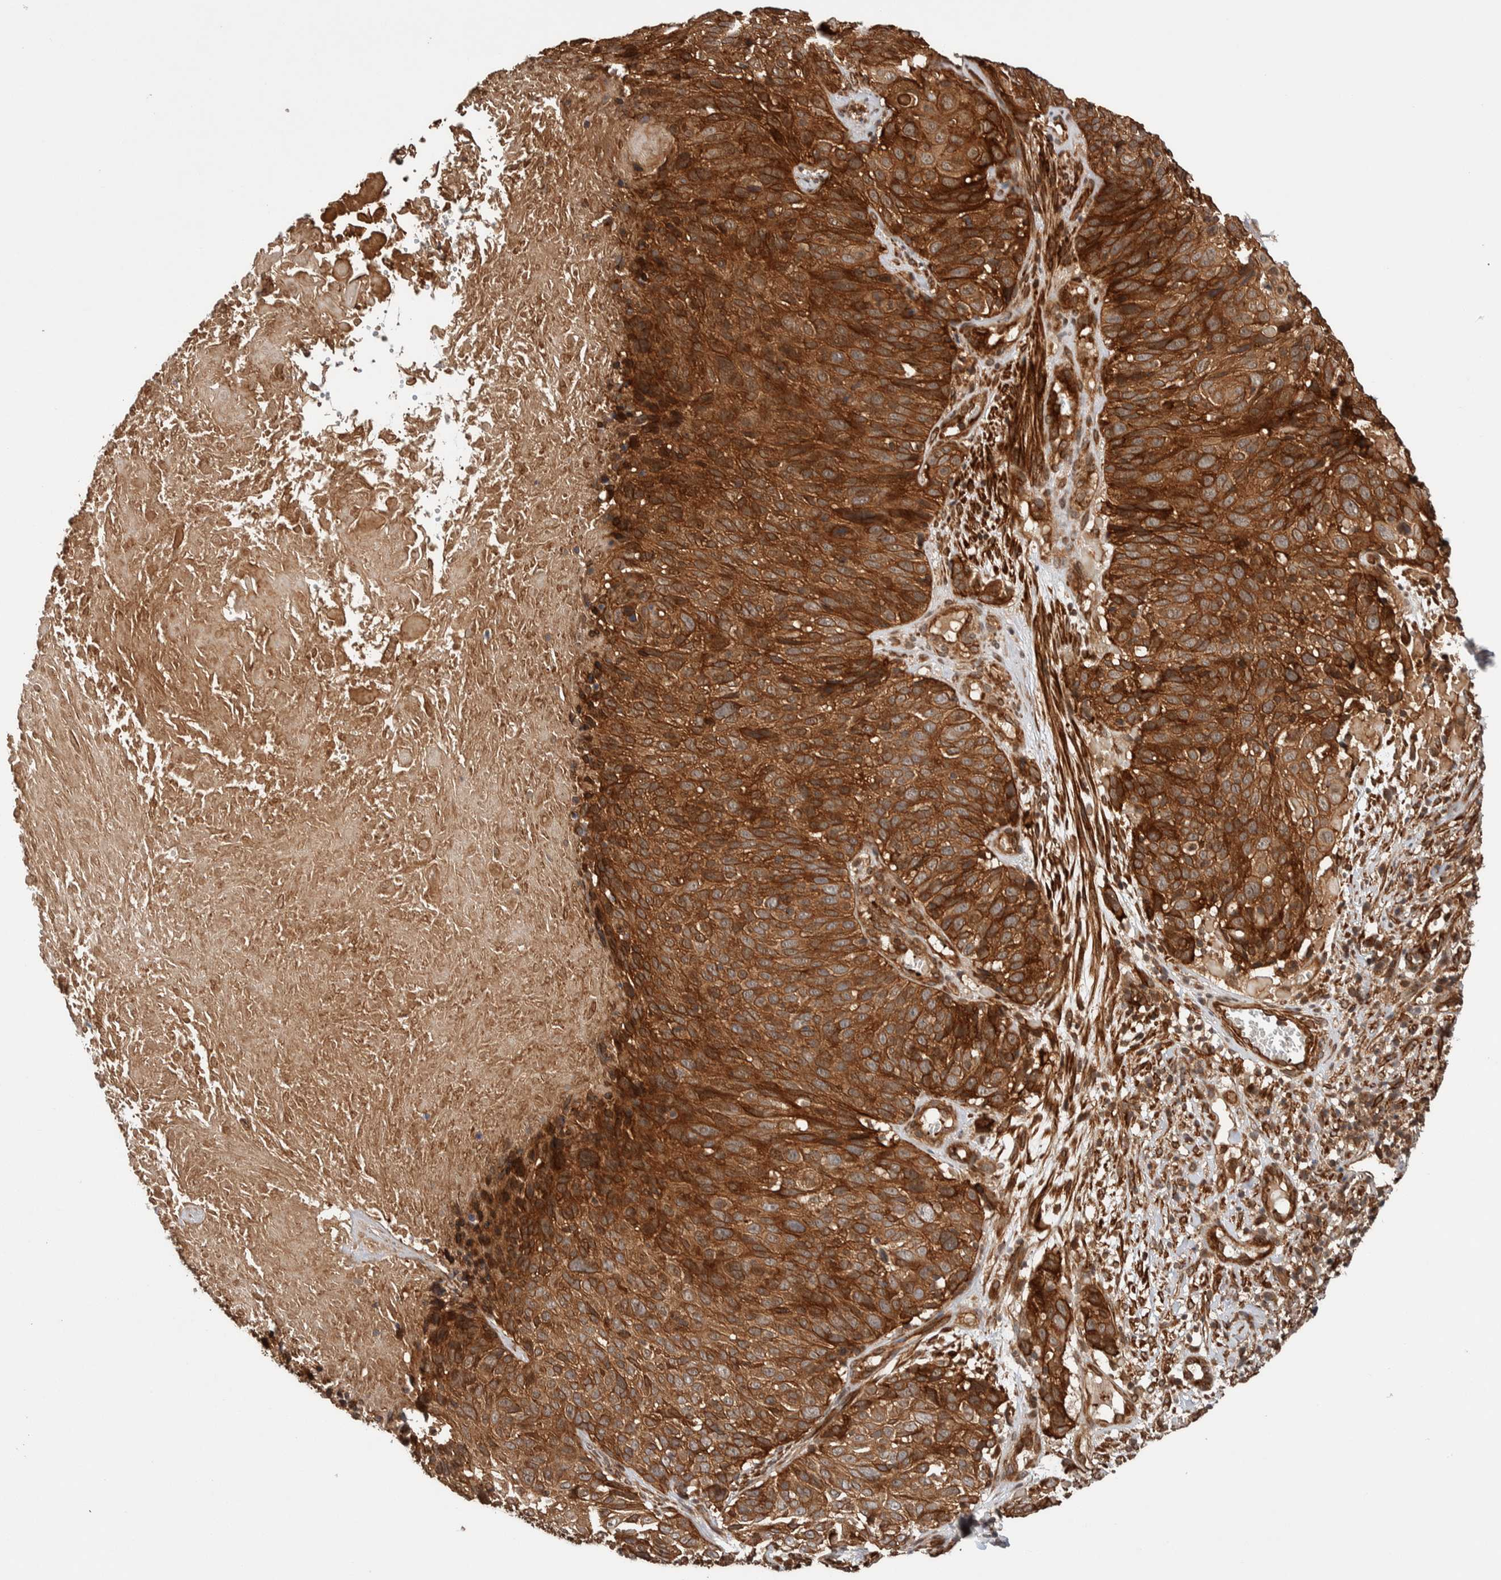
{"staining": {"intensity": "moderate", "quantity": ">75%", "location": "cytoplasmic/membranous"}, "tissue": "cervical cancer", "cell_type": "Tumor cells", "image_type": "cancer", "snomed": [{"axis": "morphology", "description": "Squamous cell carcinoma, NOS"}, {"axis": "topography", "description": "Cervix"}], "caption": "Protein analysis of cervical cancer tissue exhibits moderate cytoplasmic/membranous staining in approximately >75% of tumor cells.", "gene": "SYNRG", "patient": {"sex": "female", "age": 74}}